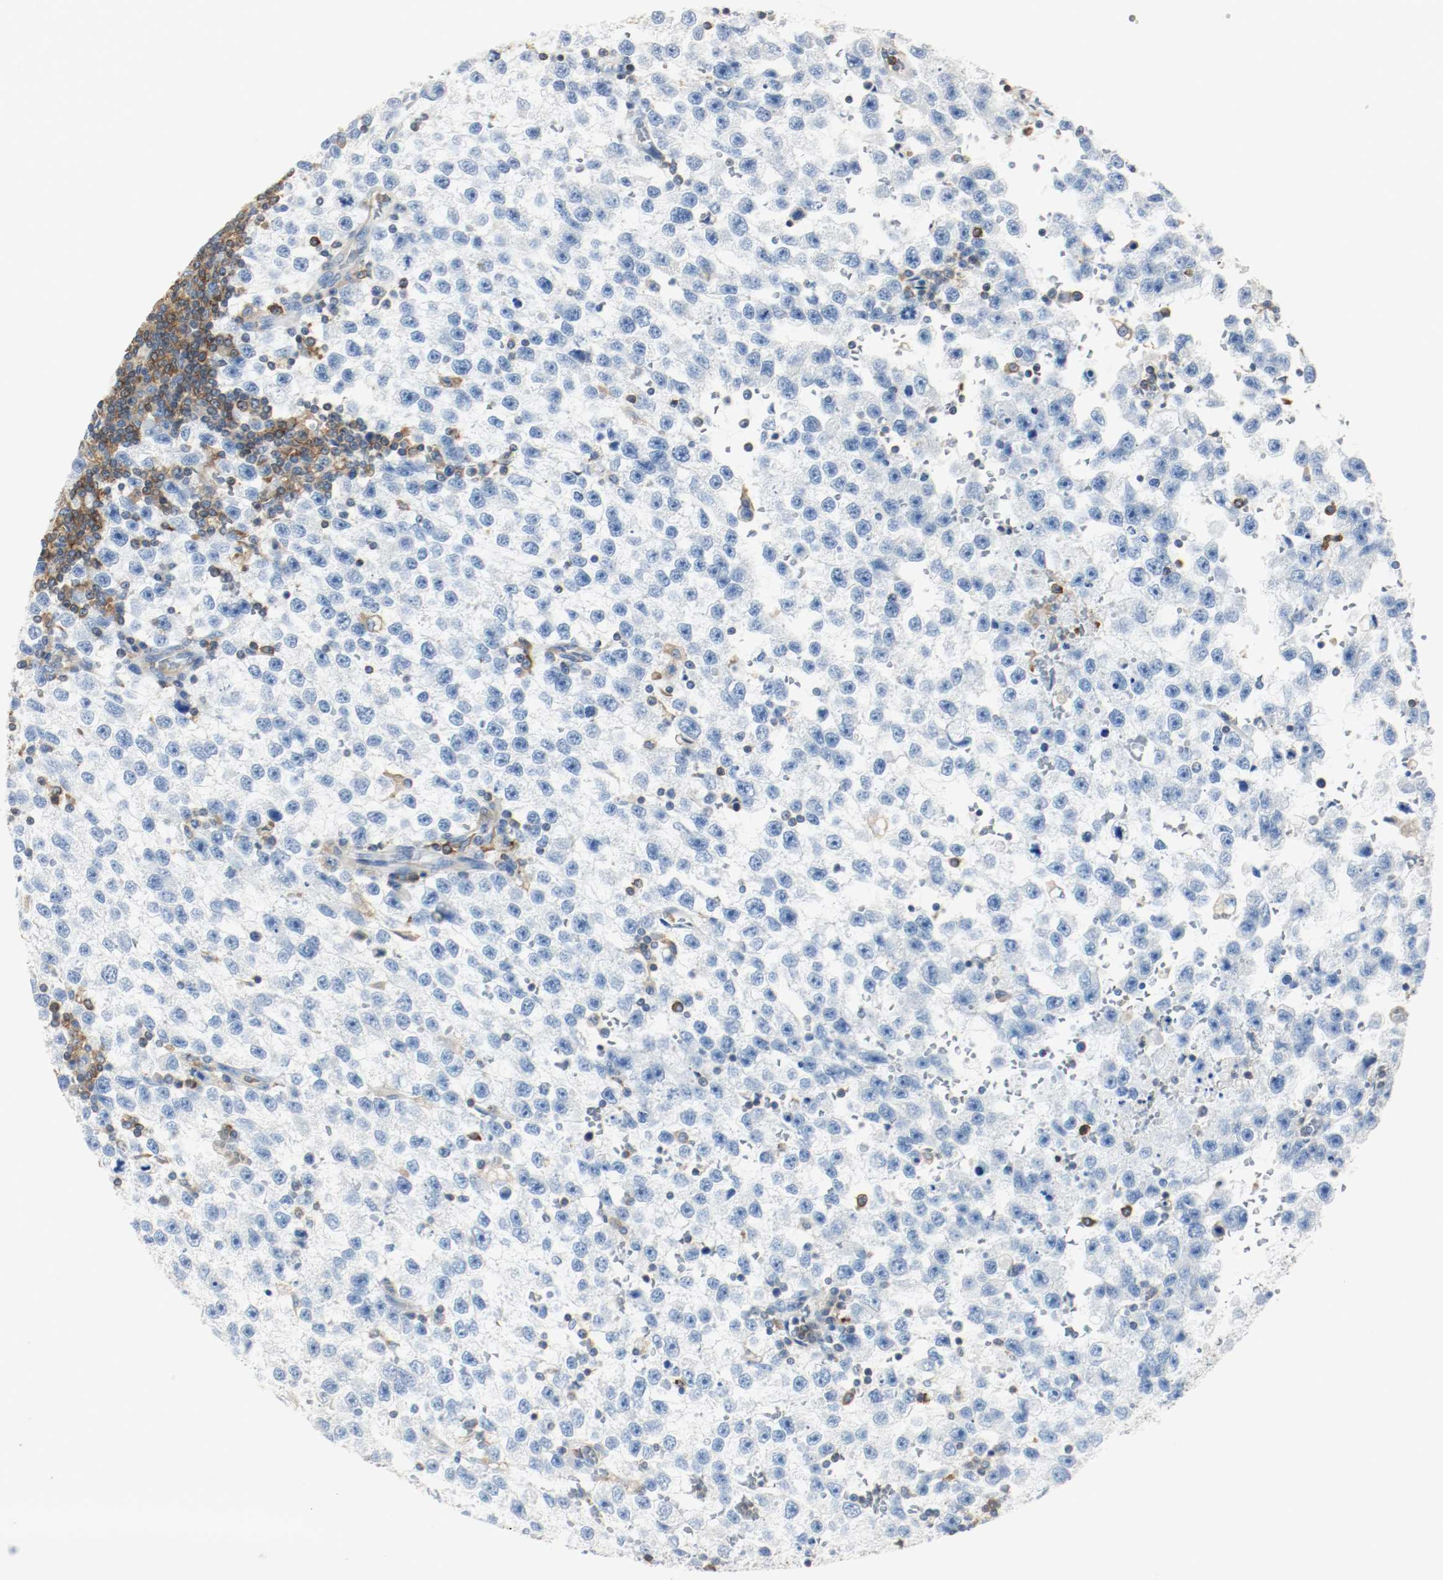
{"staining": {"intensity": "negative", "quantity": "none", "location": "none"}, "tissue": "testis cancer", "cell_type": "Tumor cells", "image_type": "cancer", "snomed": [{"axis": "morphology", "description": "Seminoma, NOS"}, {"axis": "topography", "description": "Testis"}], "caption": "Tumor cells are negative for brown protein staining in testis seminoma.", "gene": "ARPC1B", "patient": {"sex": "male", "age": 33}}